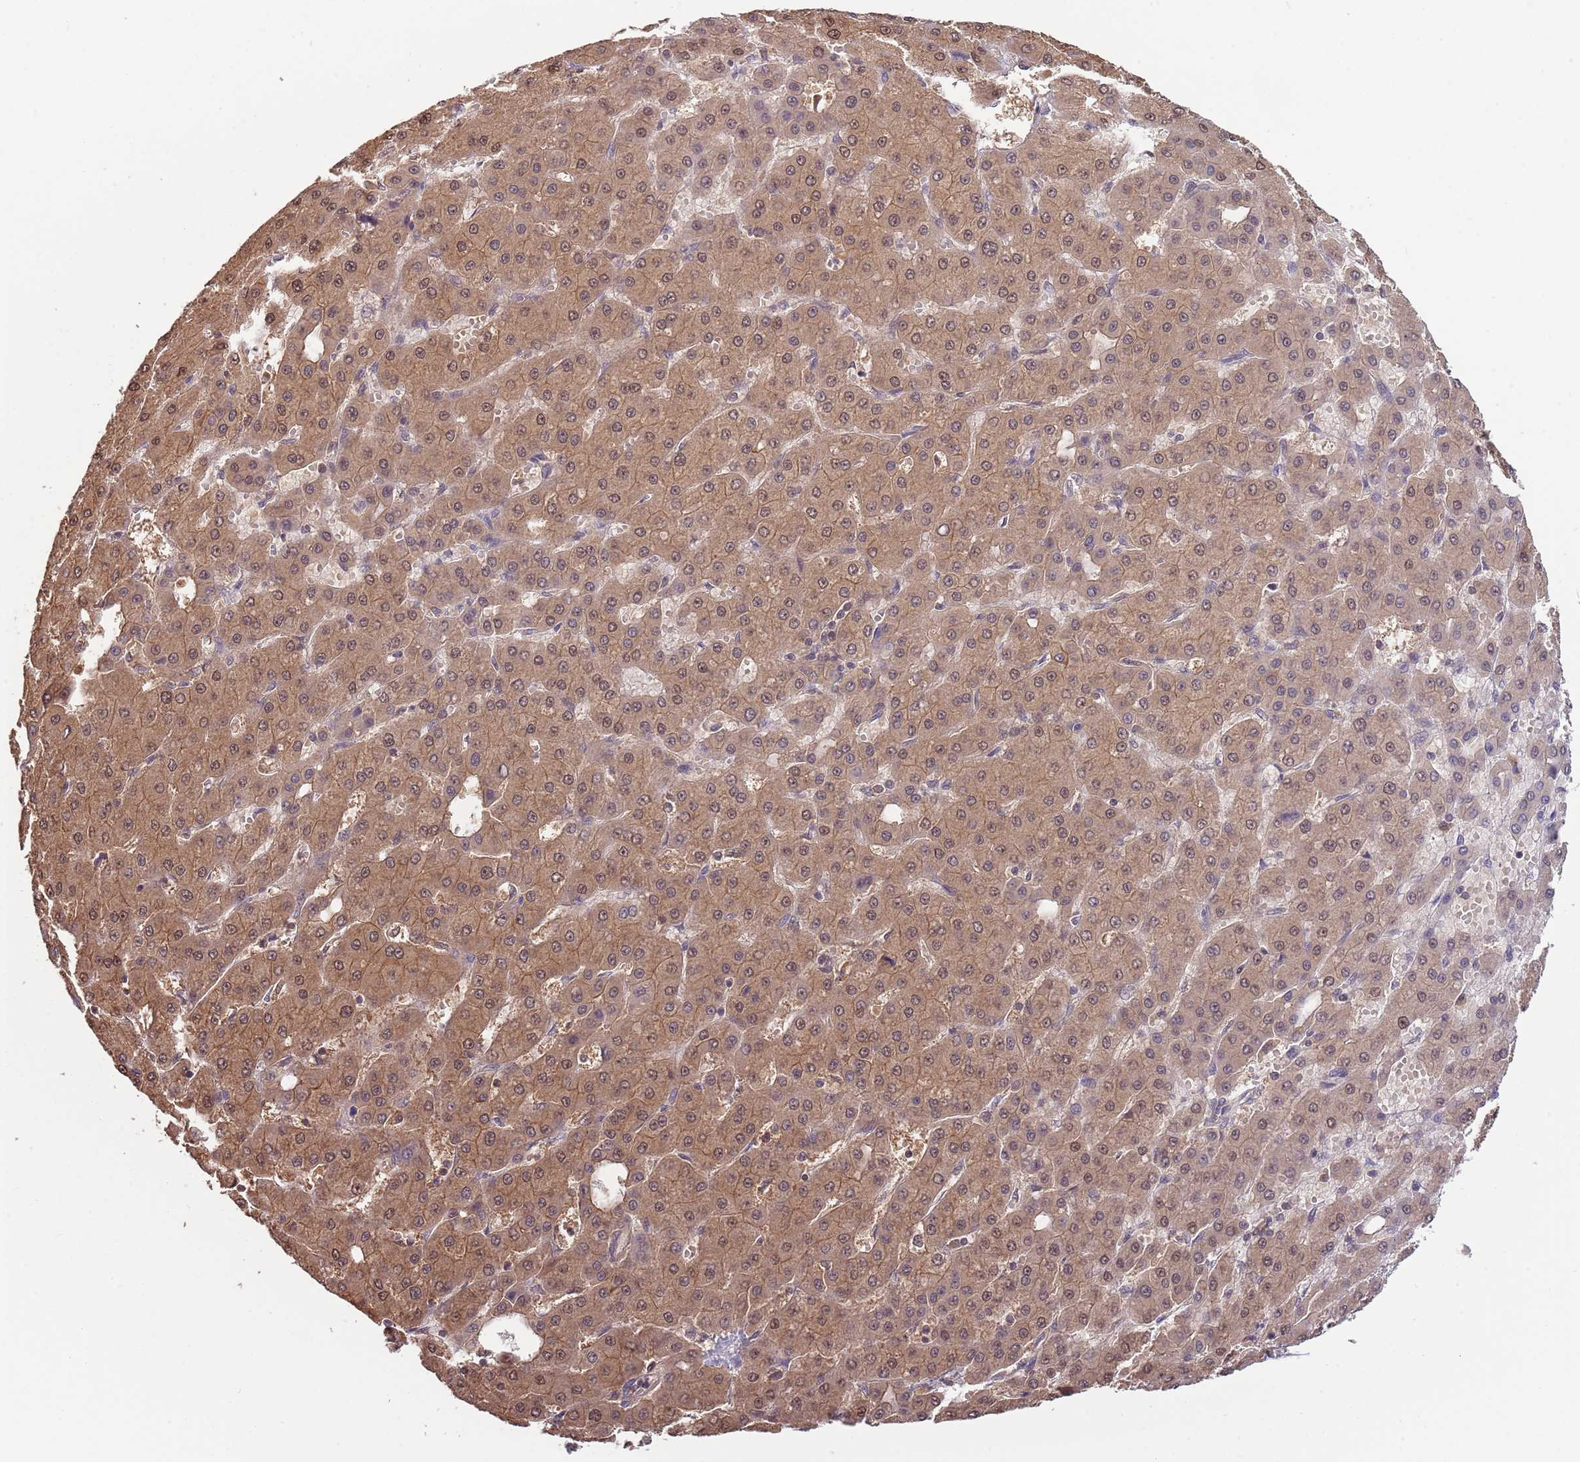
{"staining": {"intensity": "moderate", "quantity": ">75%", "location": "cytoplasmic/membranous,nuclear"}, "tissue": "liver cancer", "cell_type": "Tumor cells", "image_type": "cancer", "snomed": [{"axis": "morphology", "description": "Carcinoma, Hepatocellular, NOS"}, {"axis": "topography", "description": "Liver"}], "caption": "Immunohistochemical staining of liver cancer displays moderate cytoplasmic/membranous and nuclear protein positivity in about >75% of tumor cells.", "gene": "GSDMD", "patient": {"sex": "male", "age": 47}}